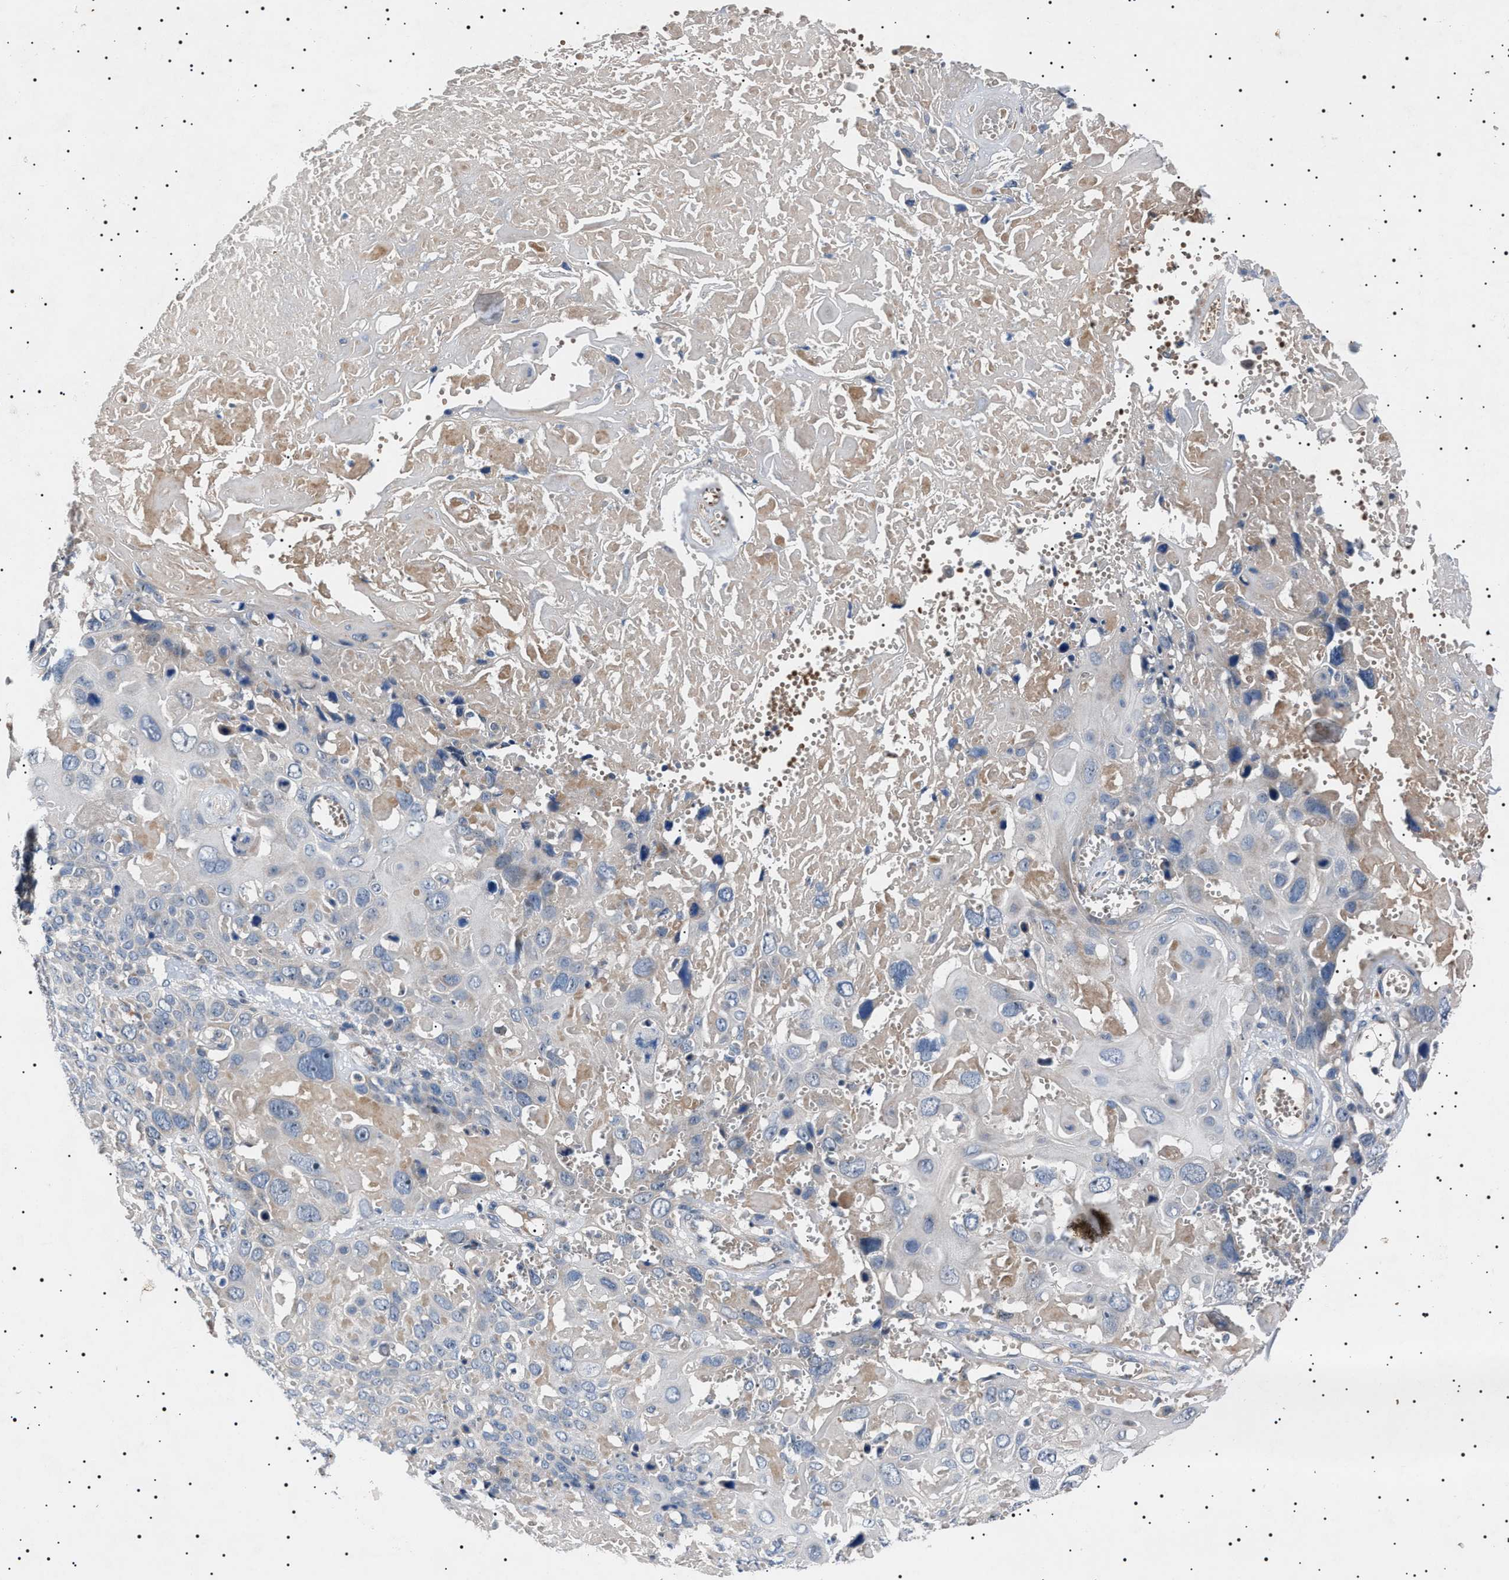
{"staining": {"intensity": "negative", "quantity": "none", "location": "none"}, "tissue": "cervical cancer", "cell_type": "Tumor cells", "image_type": "cancer", "snomed": [{"axis": "morphology", "description": "Squamous cell carcinoma, NOS"}, {"axis": "topography", "description": "Cervix"}], "caption": "A histopathology image of human cervical cancer is negative for staining in tumor cells.", "gene": "PTRH1", "patient": {"sex": "female", "age": 74}}